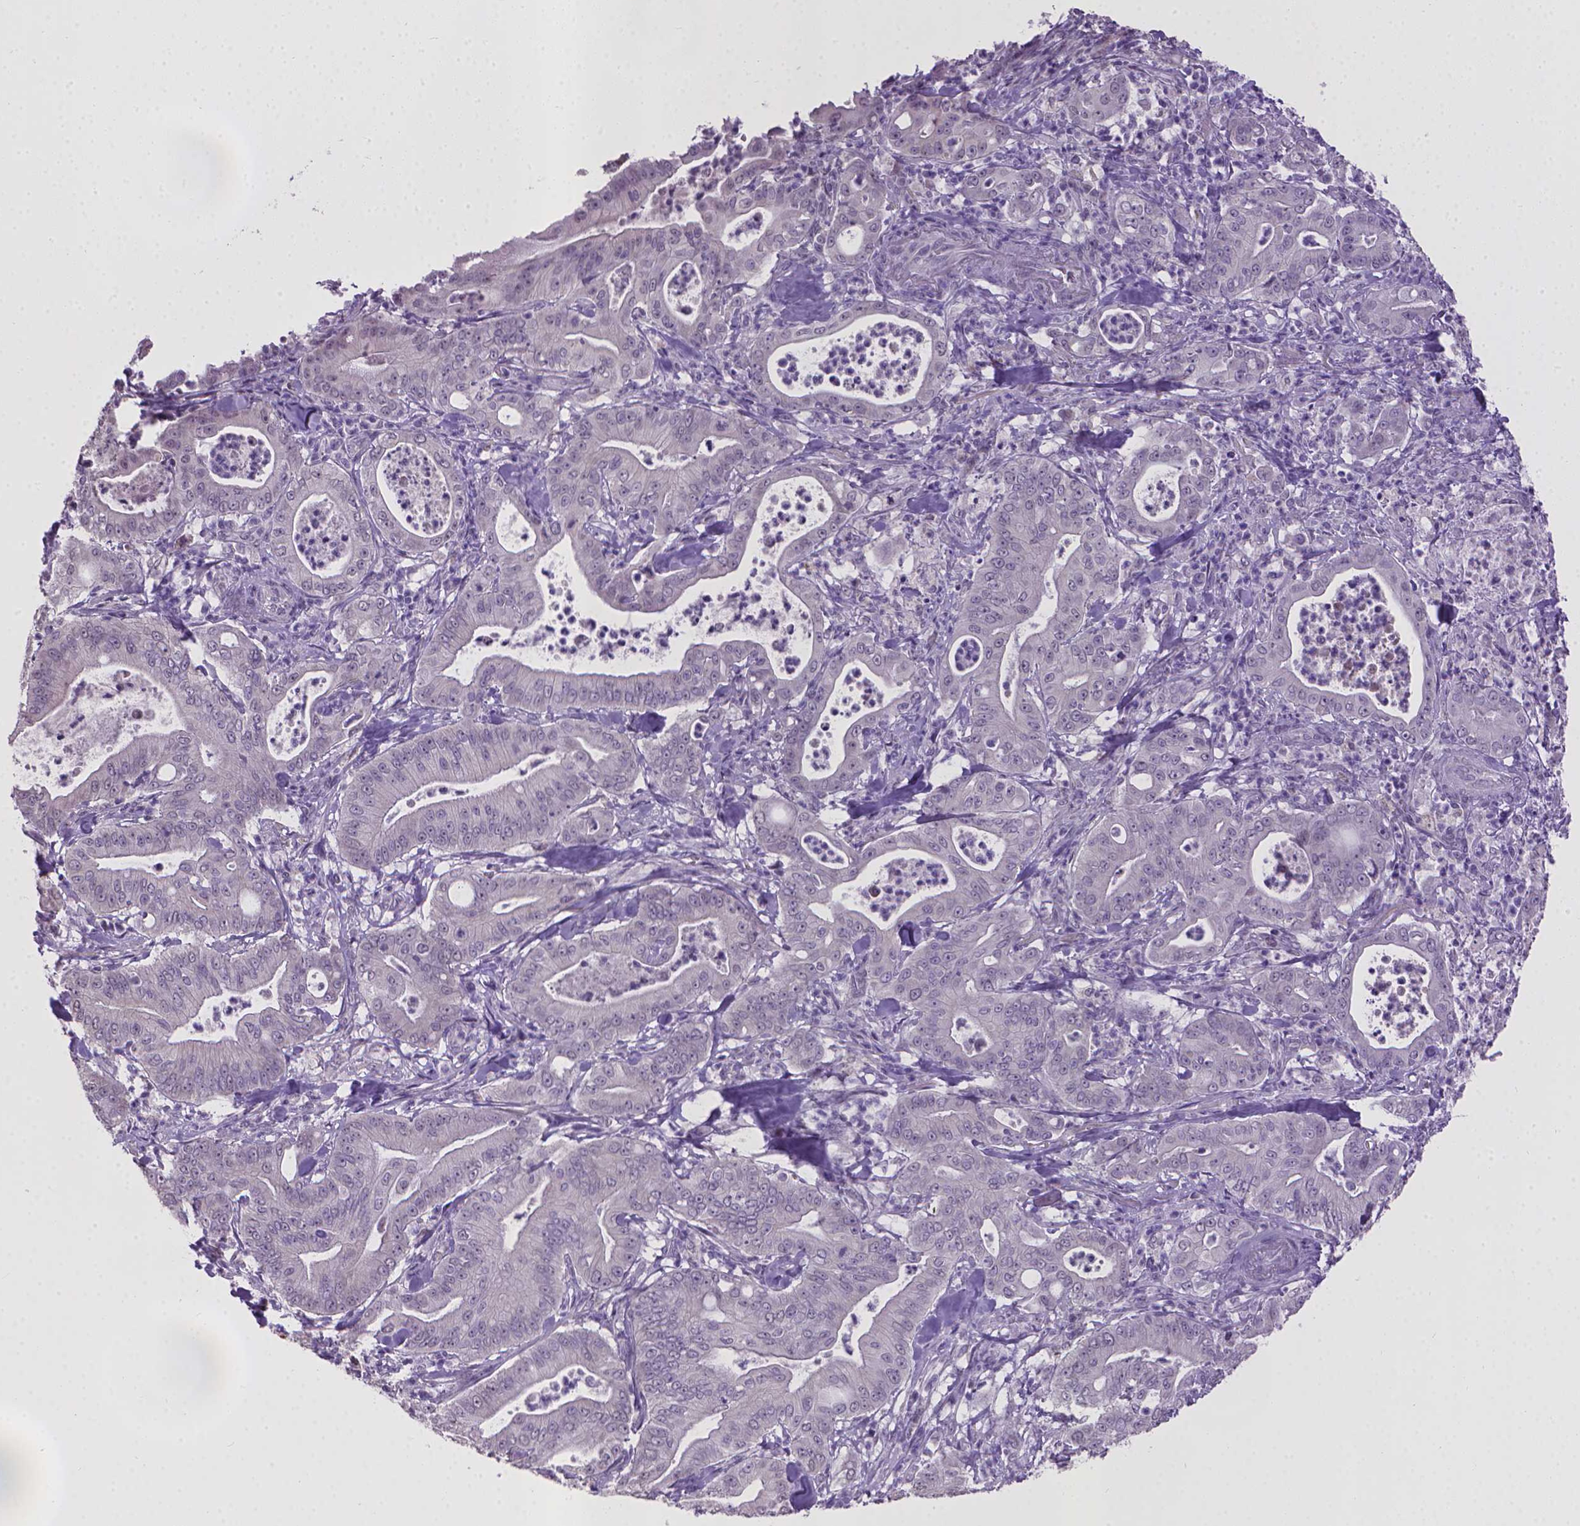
{"staining": {"intensity": "negative", "quantity": "none", "location": "none"}, "tissue": "pancreatic cancer", "cell_type": "Tumor cells", "image_type": "cancer", "snomed": [{"axis": "morphology", "description": "Adenocarcinoma, NOS"}, {"axis": "topography", "description": "Pancreas"}], "caption": "This is an immunohistochemistry (IHC) photomicrograph of human adenocarcinoma (pancreatic). There is no positivity in tumor cells.", "gene": "KMO", "patient": {"sex": "male", "age": 71}}